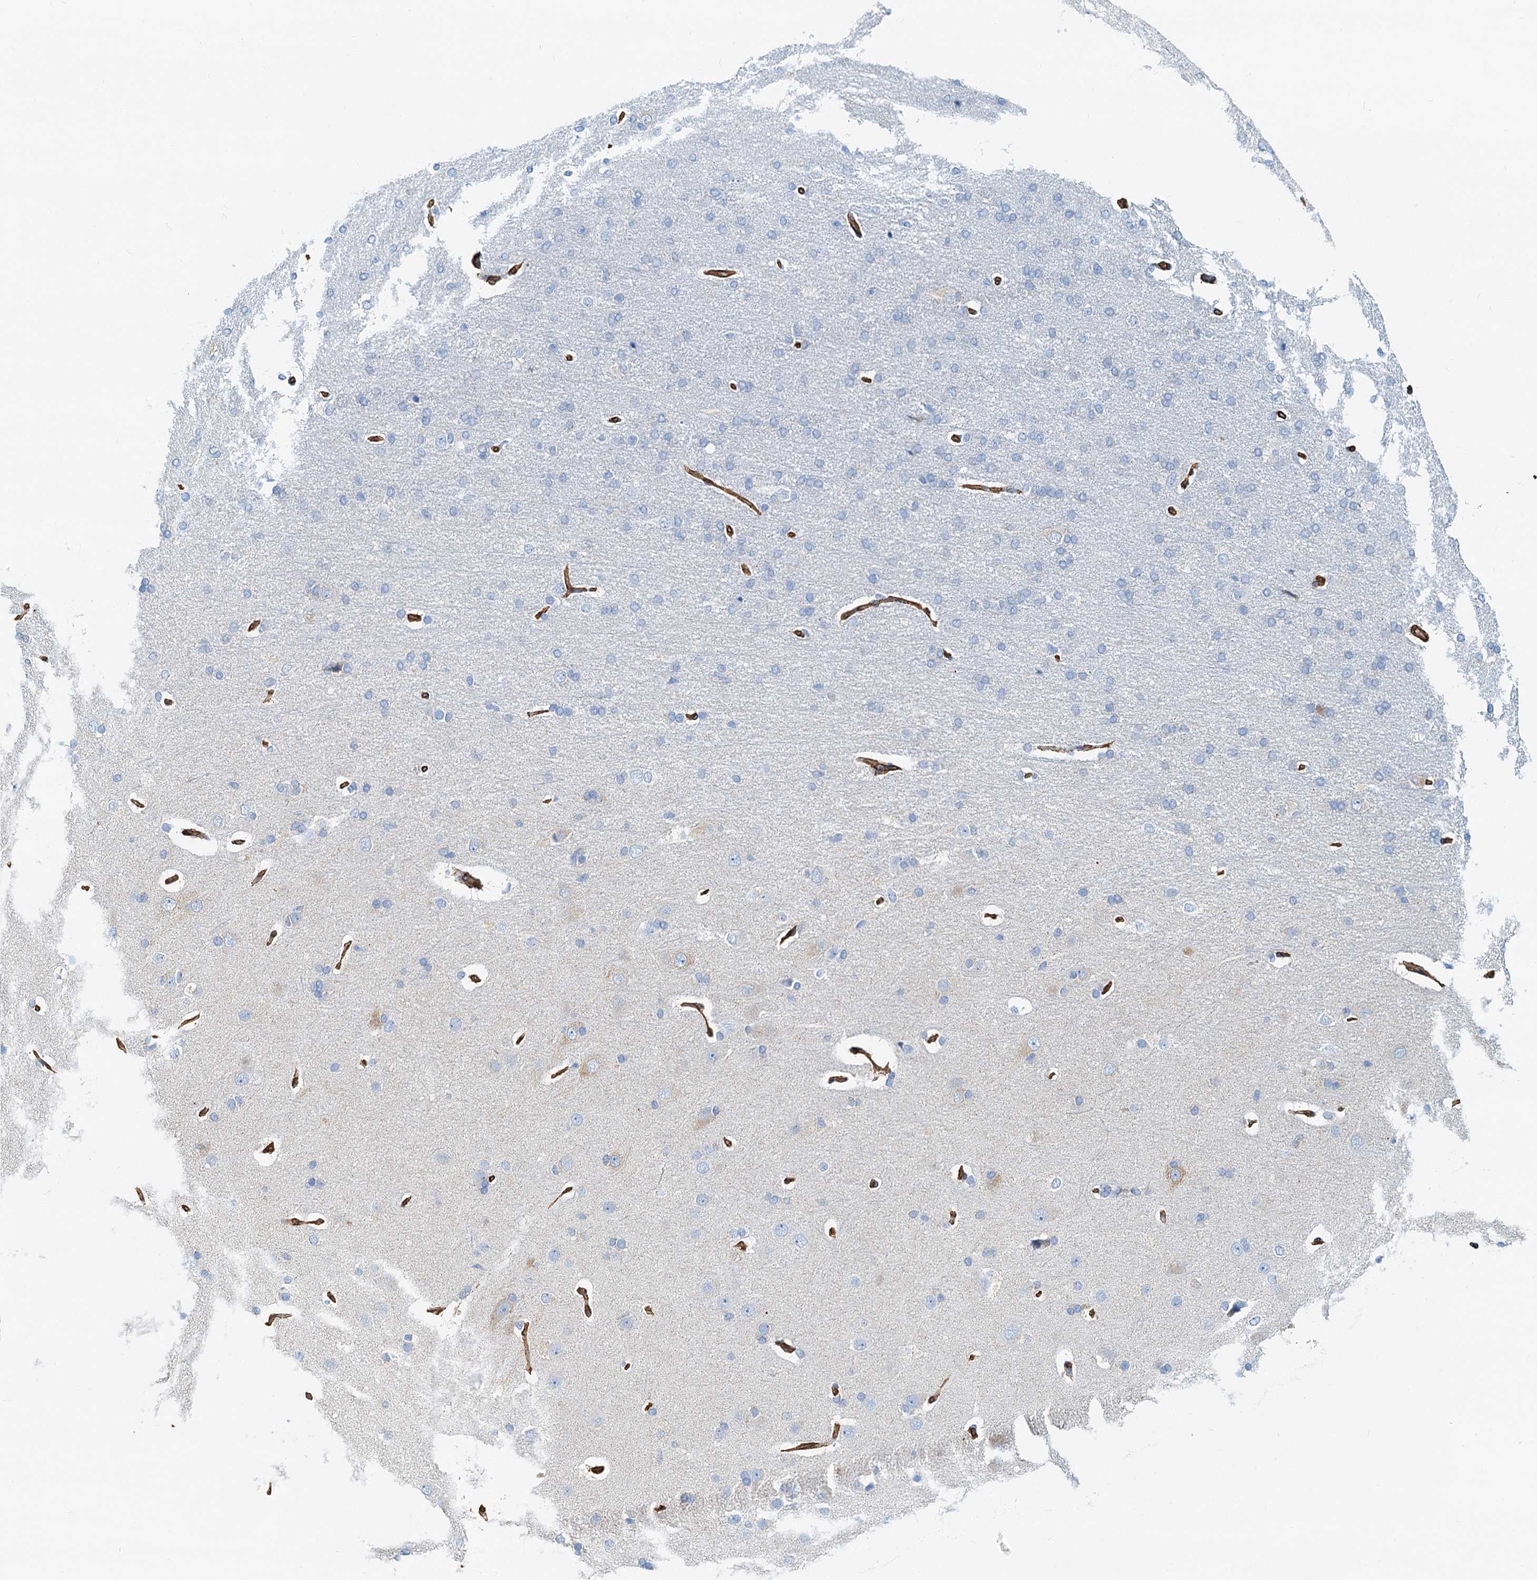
{"staining": {"intensity": "moderate", "quantity": ">75%", "location": "cytoplasmic/membranous"}, "tissue": "cerebral cortex", "cell_type": "Endothelial cells", "image_type": "normal", "snomed": [{"axis": "morphology", "description": "Normal tissue, NOS"}, {"axis": "topography", "description": "Cerebral cortex"}], "caption": "Protein expression analysis of normal human cerebral cortex reveals moderate cytoplasmic/membranous positivity in approximately >75% of endothelial cells. (Stains: DAB in brown, nuclei in blue, Microscopy: brightfield microscopy at high magnification).", "gene": "DGKG", "patient": {"sex": "male", "age": 62}}